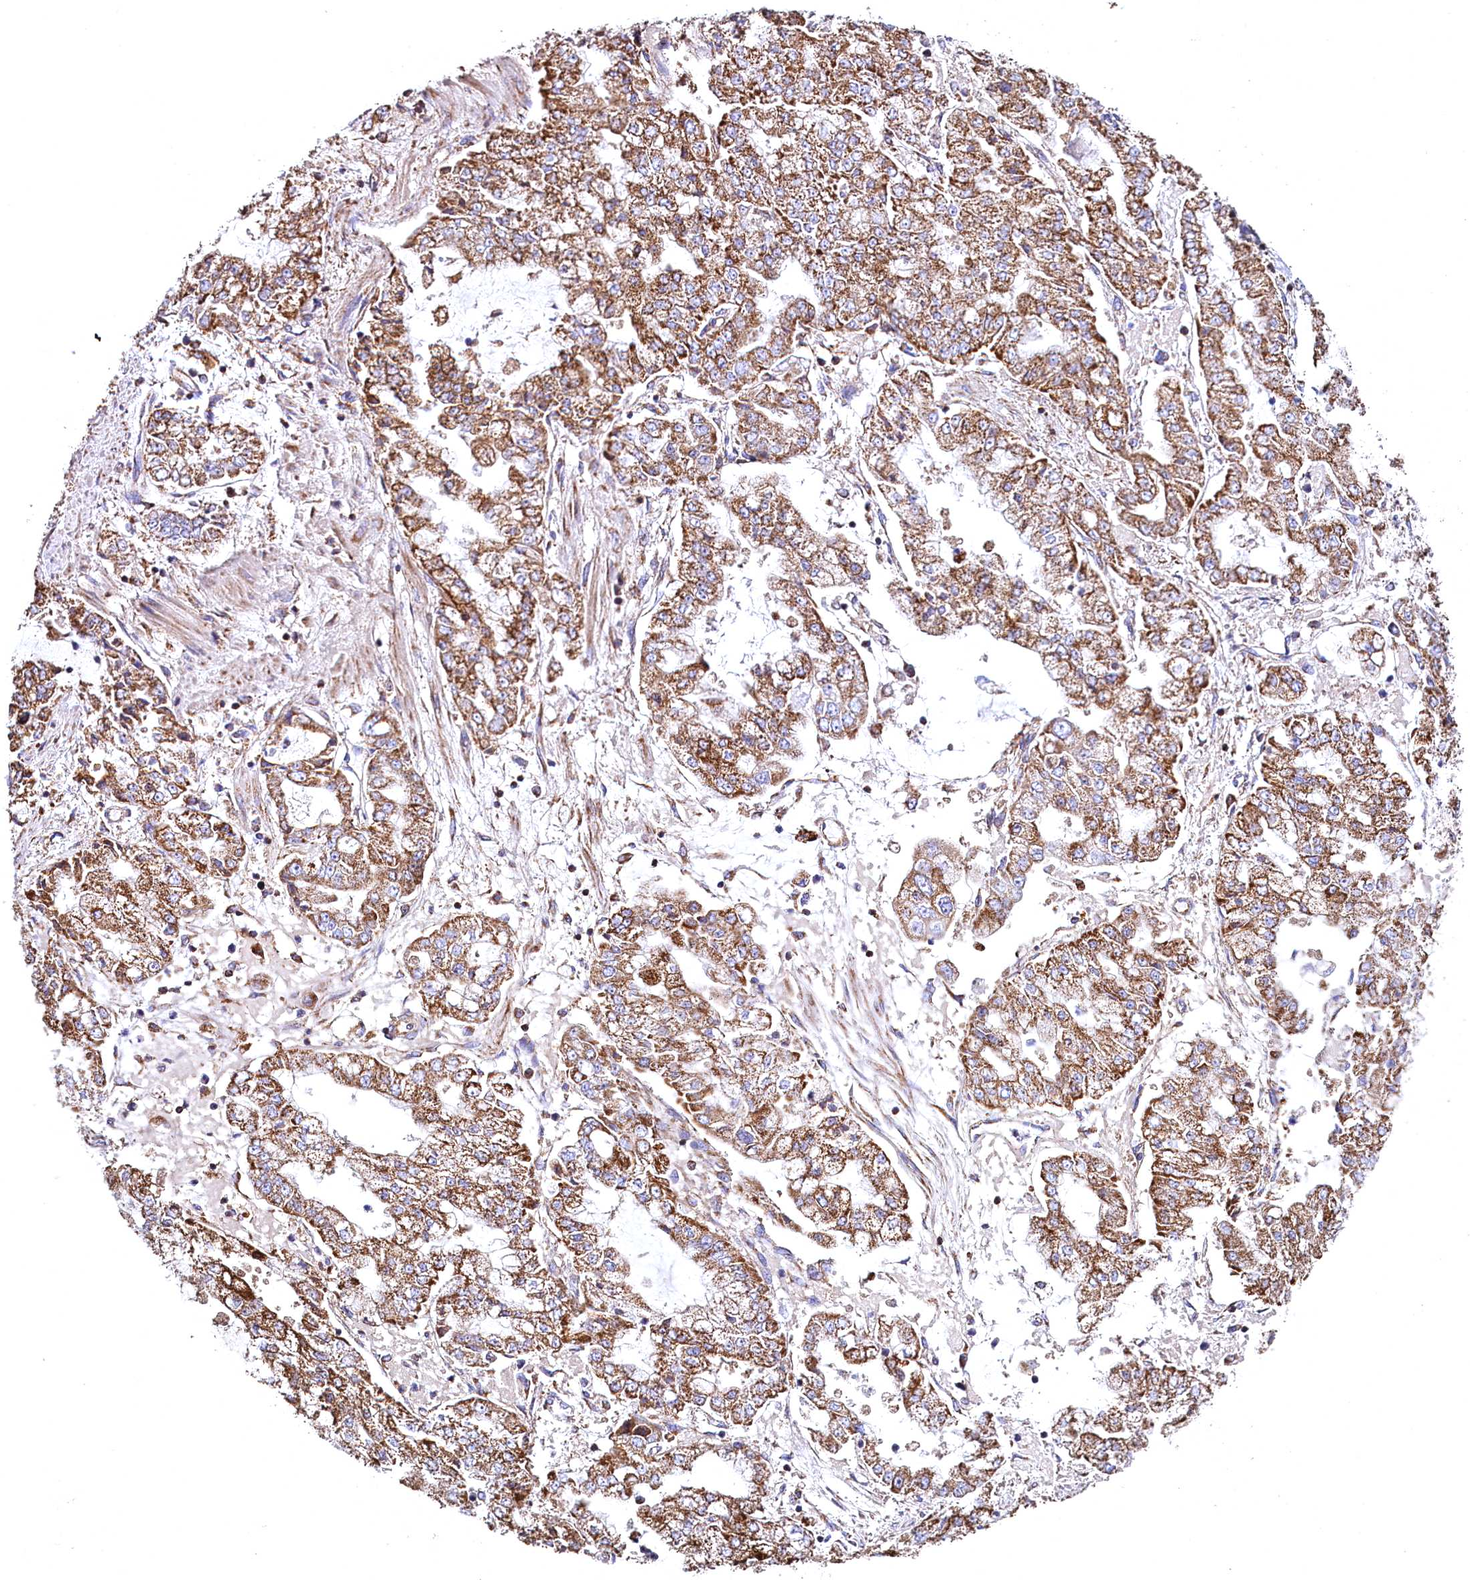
{"staining": {"intensity": "moderate", "quantity": ">75%", "location": "cytoplasmic/membranous"}, "tissue": "stomach cancer", "cell_type": "Tumor cells", "image_type": "cancer", "snomed": [{"axis": "morphology", "description": "Adenocarcinoma, NOS"}, {"axis": "topography", "description": "Stomach"}], "caption": "Immunohistochemistry image of human adenocarcinoma (stomach) stained for a protein (brown), which reveals medium levels of moderate cytoplasmic/membranous staining in about >75% of tumor cells.", "gene": "NUDT15", "patient": {"sex": "male", "age": 76}}